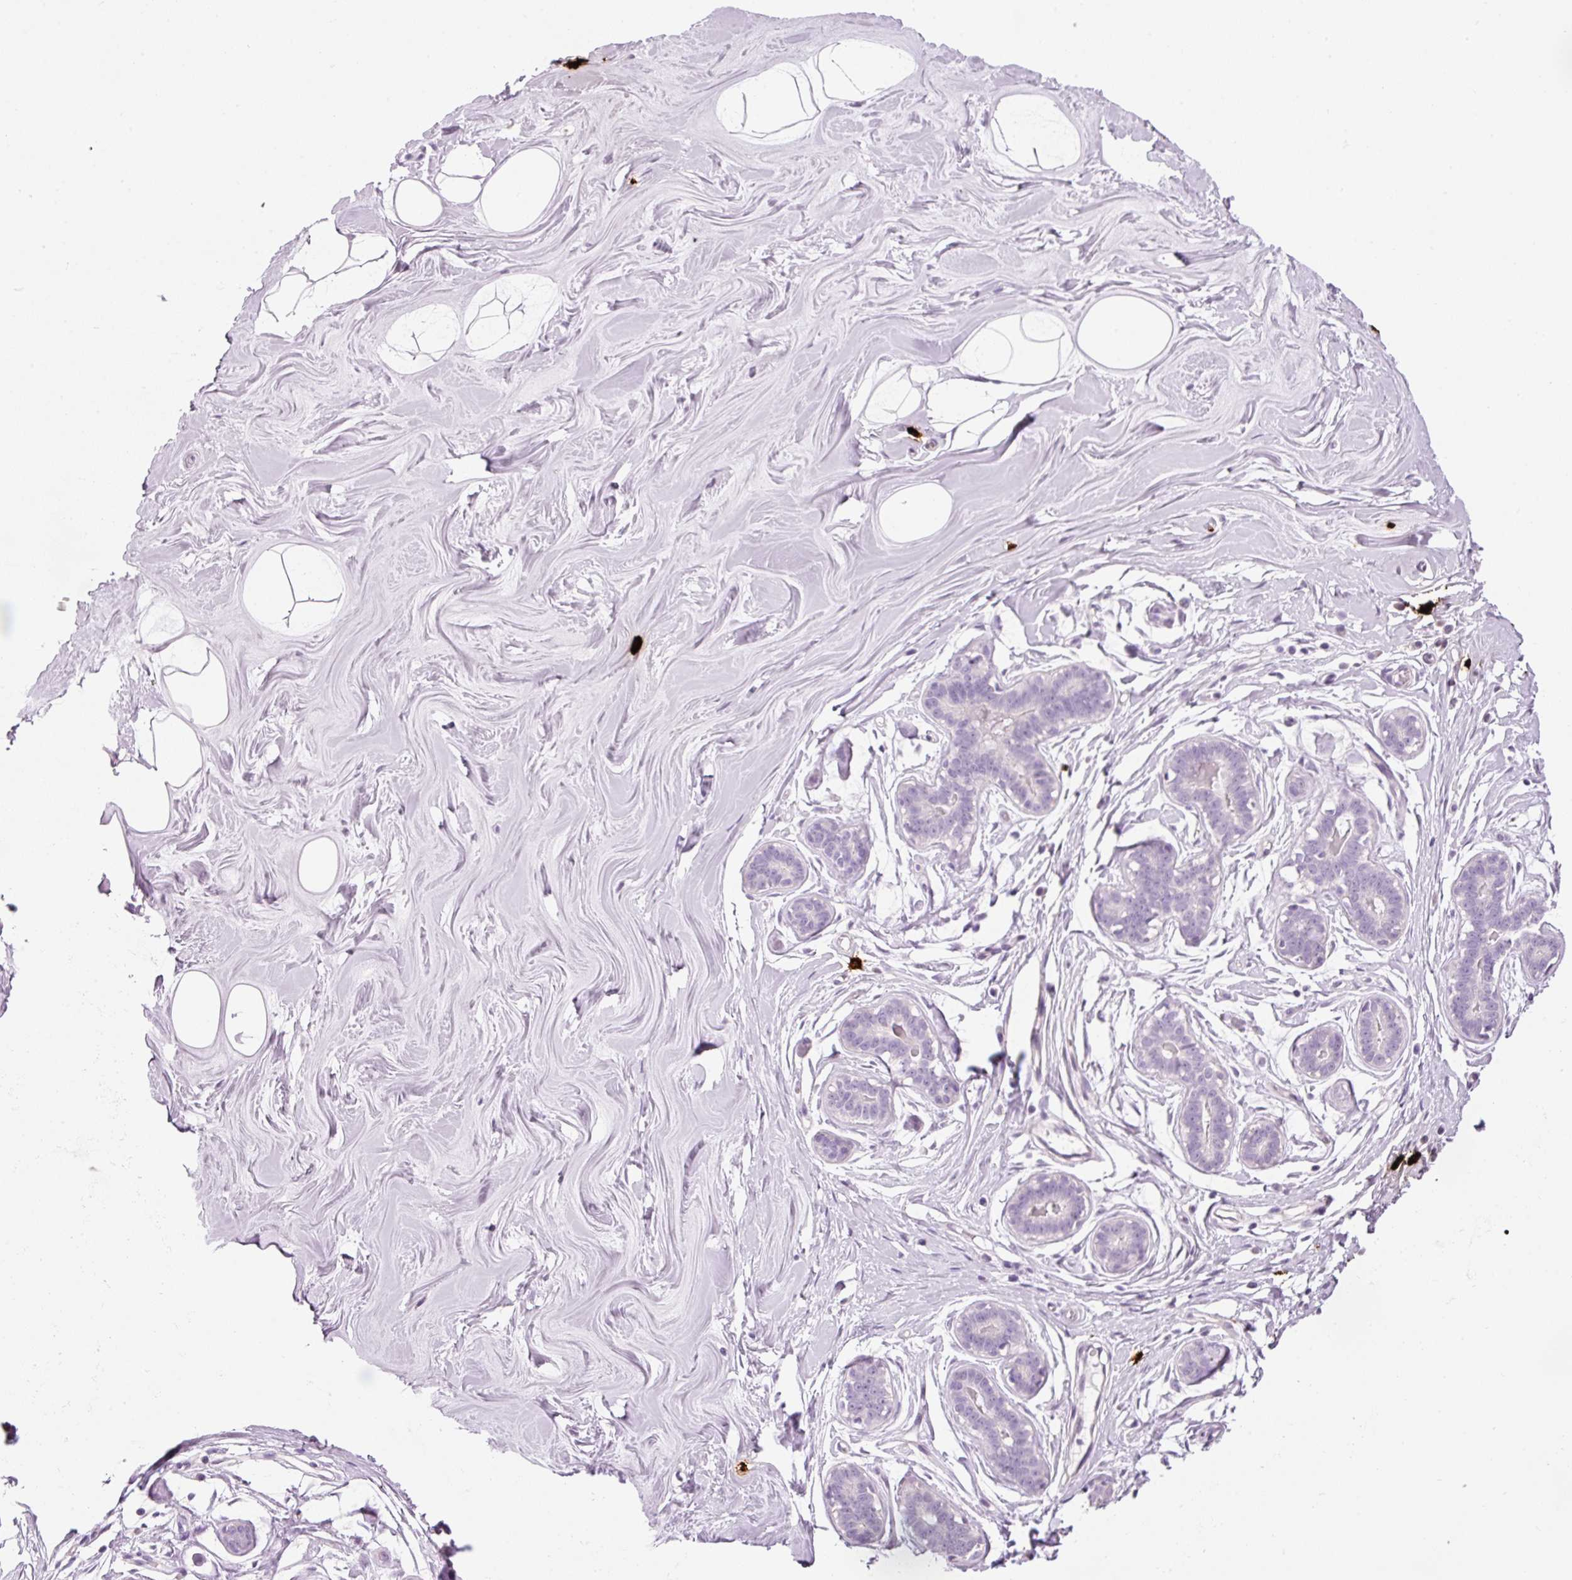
{"staining": {"intensity": "negative", "quantity": "none", "location": "none"}, "tissue": "breast", "cell_type": "Adipocytes", "image_type": "normal", "snomed": [{"axis": "morphology", "description": "Normal tissue, NOS"}, {"axis": "topography", "description": "Breast"}], "caption": "Immunohistochemical staining of benign breast demonstrates no significant expression in adipocytes.", "gene": "CMA1", "patient": {"sex": "female", "age": 25}}